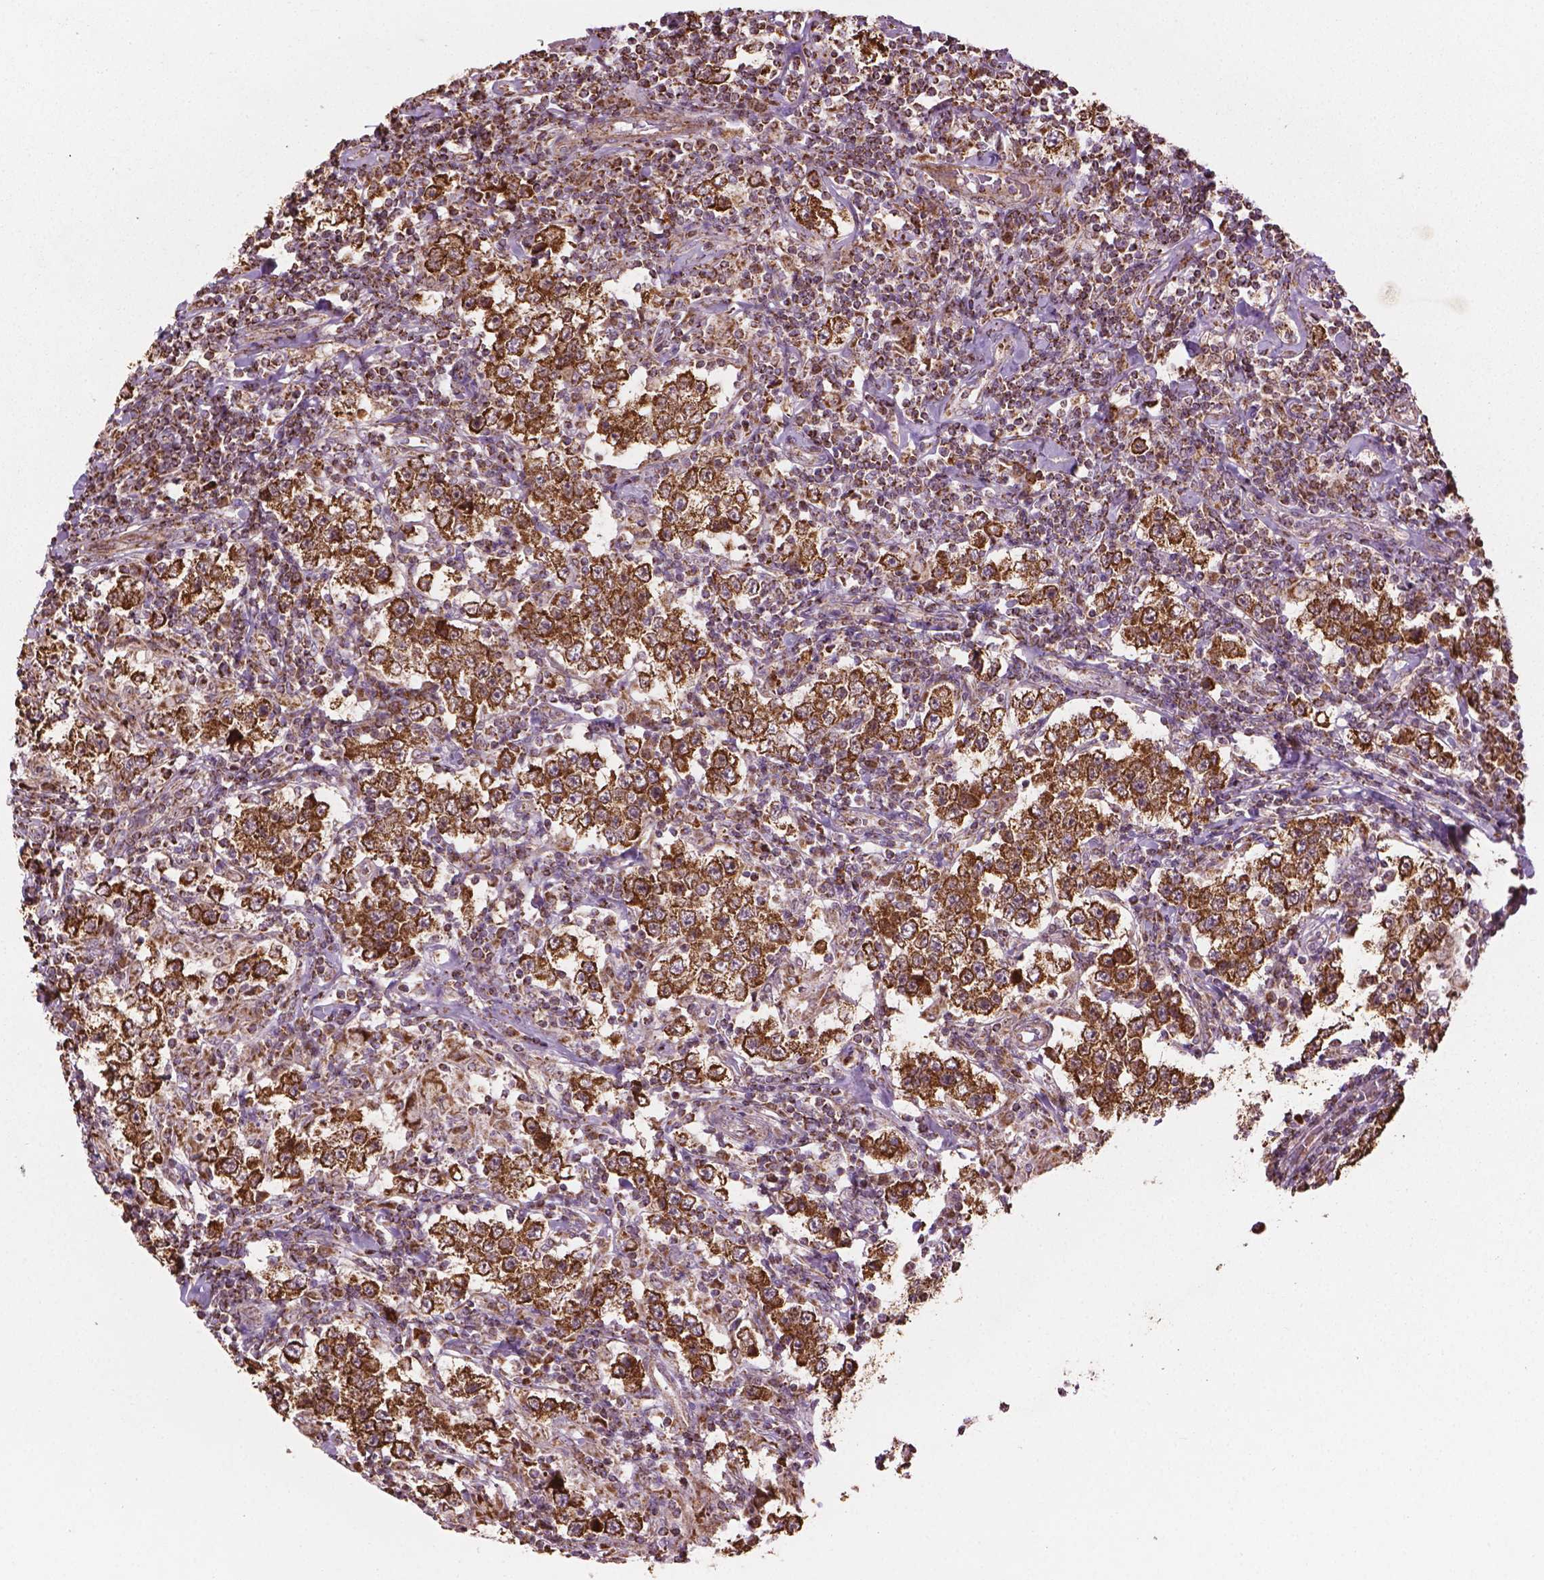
{"staining": {"intensity": "moderate", "quantity": ">75%", "location": "cytoplasmic/membranous"}, "tissue": "testis cancer", "cell_type": "Tumor cells", "image_type": "cancer", "snomed": [{"axis": "morphology", "description": "Seminoma, NOS"}, {"axis": "morphology", "description": "Carcinoma, Embryonal, NOS"}, {"axis": "topography", "description": "Testis"}], "caption": "Testis cancer stained with DAB IHC demonstrates medium levels of moderate cytoplasmic/membranous positivity in about >75% of tumor cells.", "gene": "HS3ST3A1", "patient": {"sex": "male", "age": 41}}